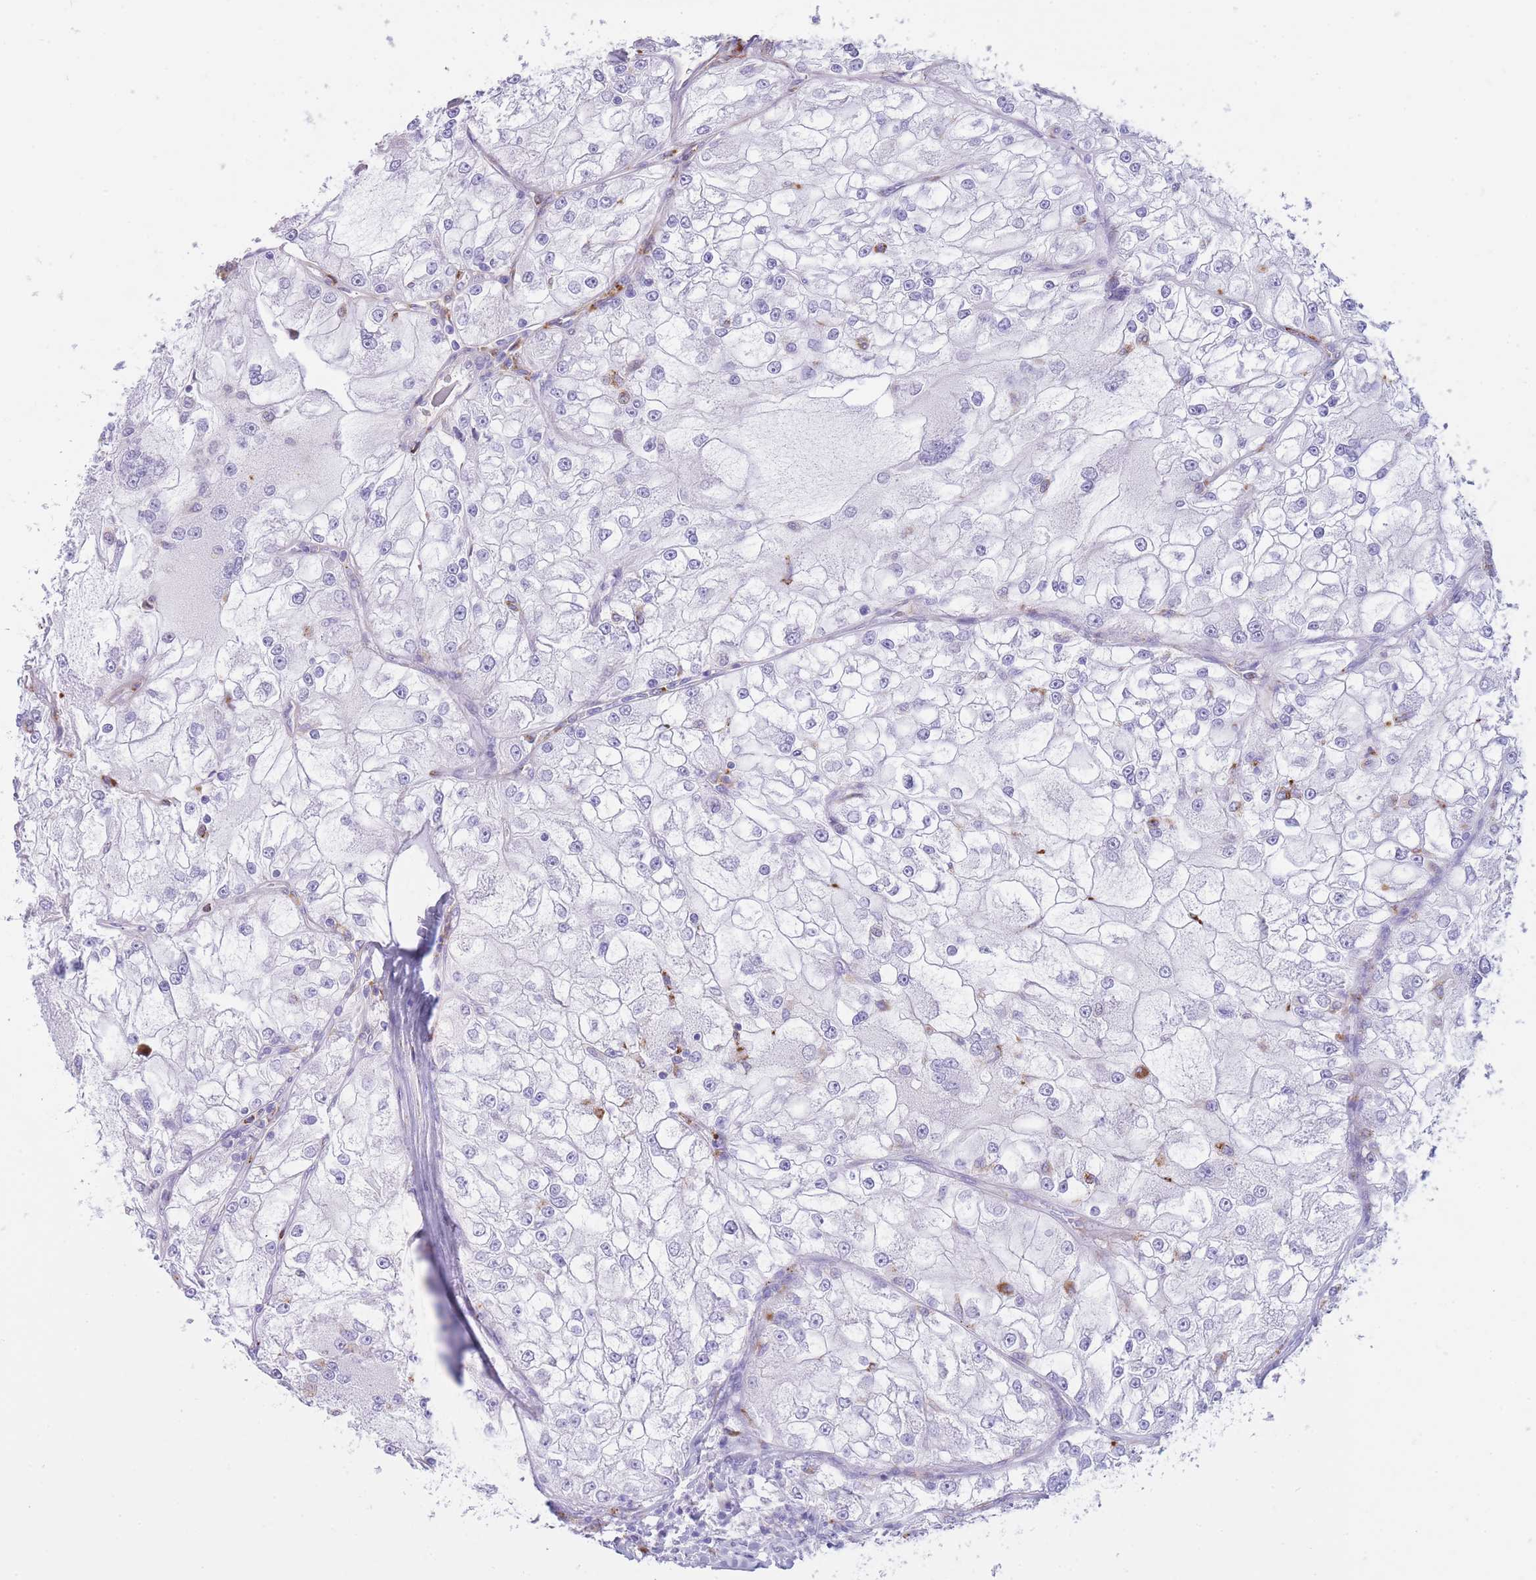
{"staining": {"intensity": "negative", "quantity": "none", "location": "none"}, "tissue": "renal cancer", "cell_type": "Tumor cells", "image_type": "cancer", "snomed": [{"axis": "morphology", "description": "Adenocarcinoma, NOS"}, {"axis": "topography", "description": "Kidney"}], "caption": "Protein analysis of renal cancer demonstrates no significant positivity in tumor cells. The staining is performed using DAB brown chromogen with nuclei counter-stained in using hematoxylin.", "gene": "PLBD1", "patient": {"sex": "female", "age": 72}}